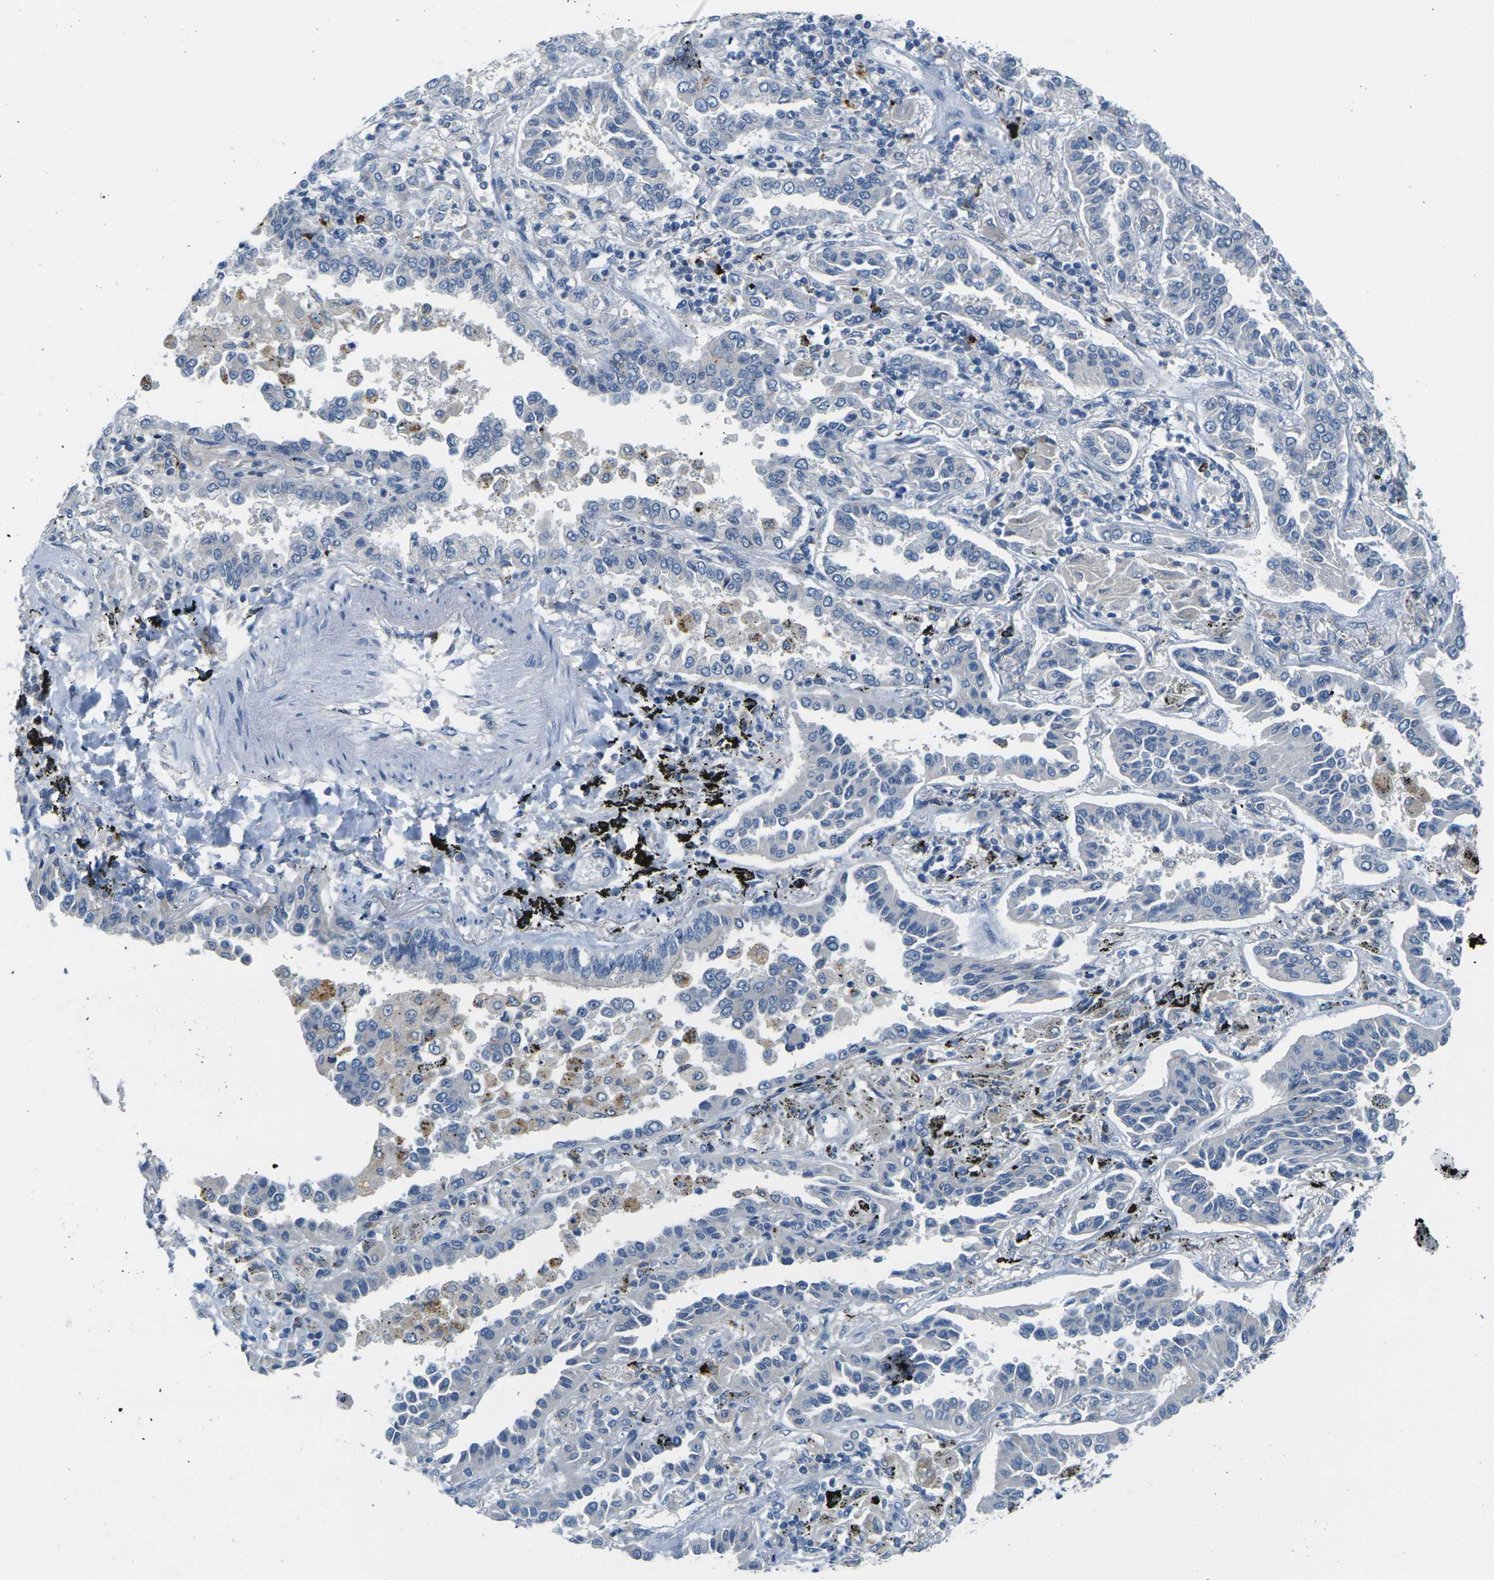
{"staining": {"intensity": "negative", "quantity": "none", "location": "none"}, "tissue": "lung cancer", "cell_type": "Tumor cells", "image_type": "cancer", "snomed": [{"axis": "morphology", "description": "Normal tissue, NOS"}, {"axis": "morphology", "description": "Adenocarcinoma, NOS"}, {"axis": "topography", "description": "Lung"}], "caption": "Lung cancer was stained to show a protein in brown. There is no significant staining in tumor cells. Nuclei are stained in blue.", "gene": "CYP2C8", "patient": {"sex": "male", "age": 59}}